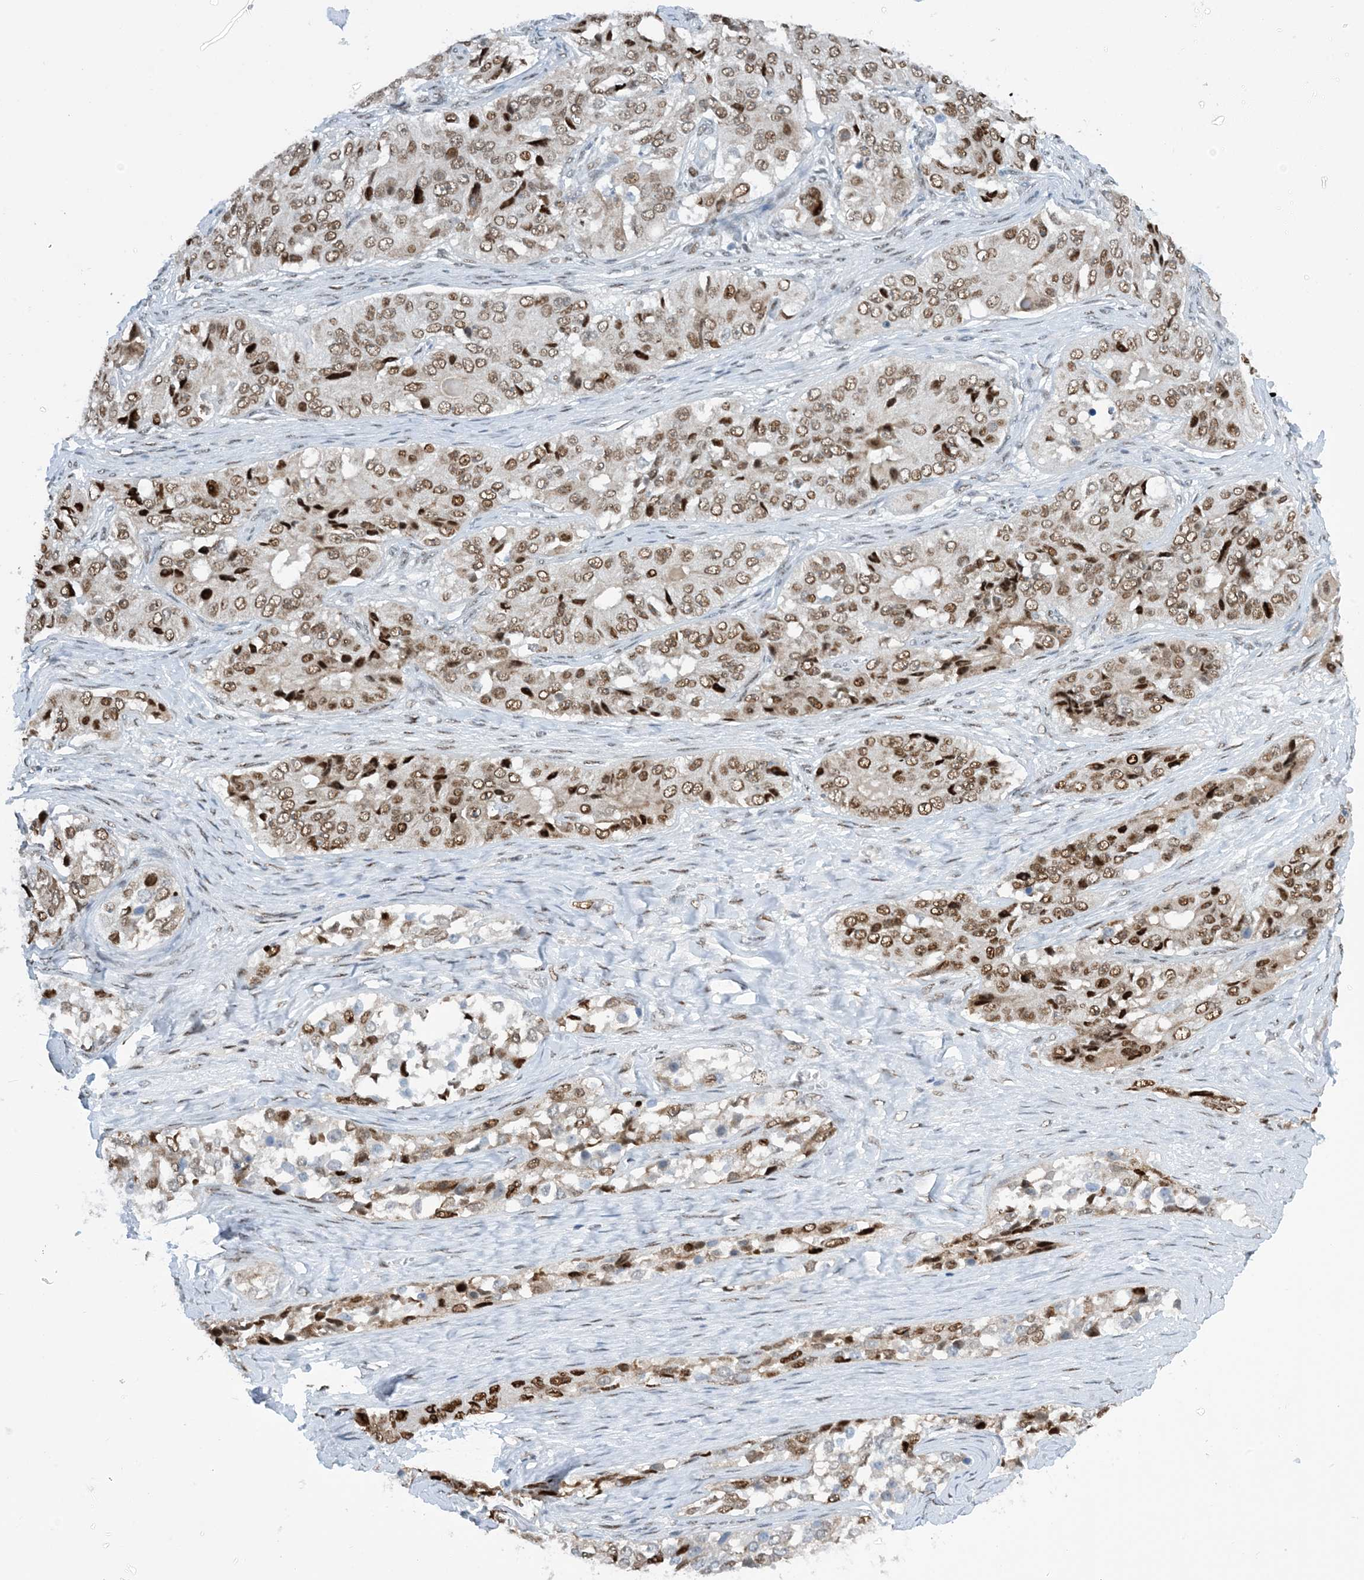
{"staining": {"intensity": "moderate", "quantity": ">75%", "location": "nuclear"}, "tissue": "ovarian cancer", "cell_type": "Tumor cells", "image_type": "cancer", "snomed": [{"axis": "morphology", "description": "Carcinoma, endometroid"}, {"axis": "topography", "description": "Ovary"}], "caption": "IHC micrograph of ovarian cancer (endometroid carcinoma) stained for a protein (brown), which exhibits medium levels of moderate nuclear positivity in about >75% of tumor cells.", "gene": "HEMK1", "patient": {"sex": "female", "age": 51}}